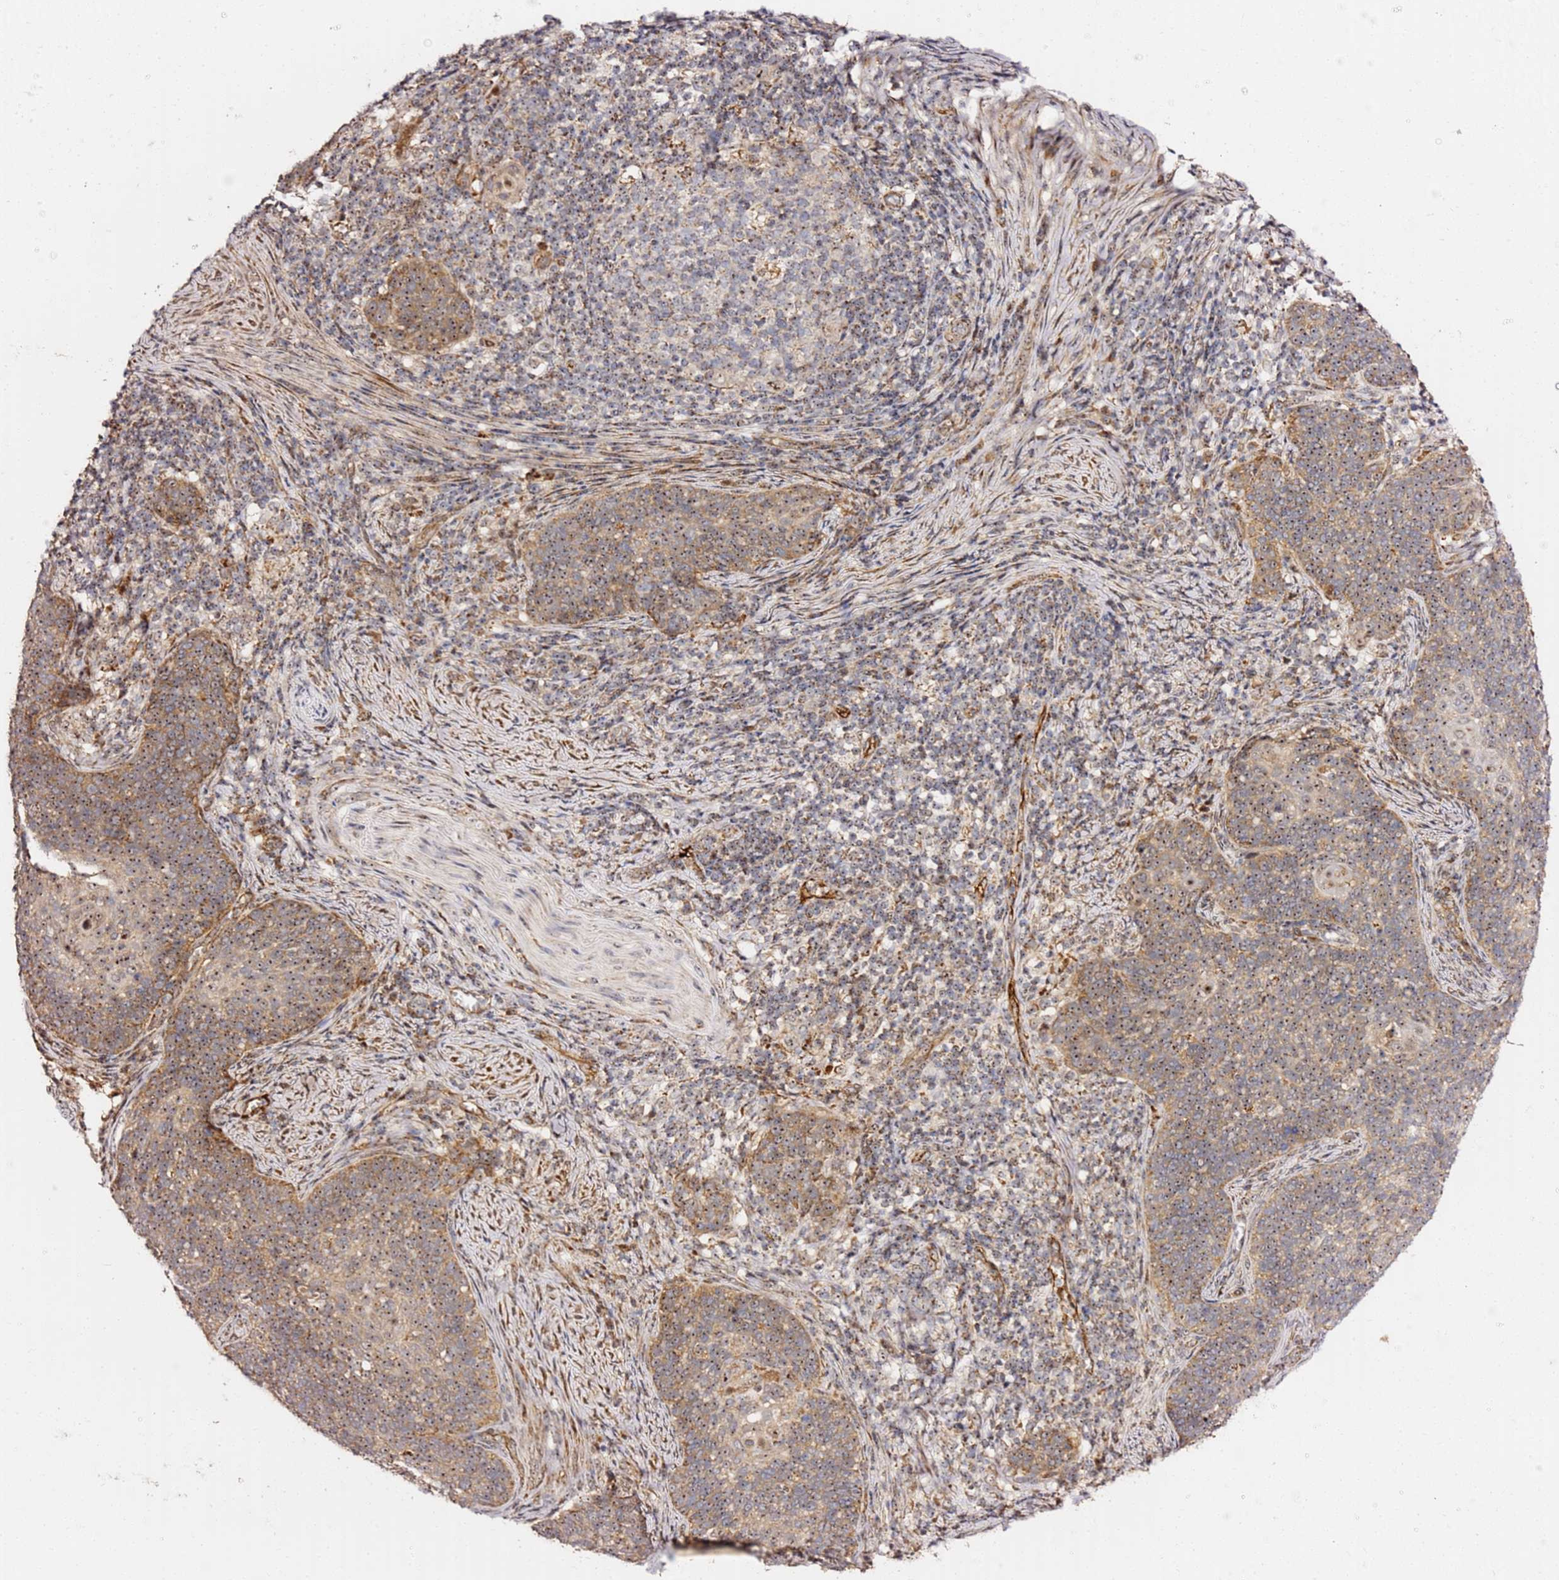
{"staining": {"intensity": "moderate", "quantity": ">75%", "location": "cytoplasmic/membranous,nuclear"}, "tissue": "cervical cancer", "cell_type": "Tumor cells", "image_type": "cancer", "snomed": [{"axis": "morphology", "description": "Normal tissue, NOS"}, {"axis": "morphology", "description": "Squamous cell carcinoma, NOS"}, {"axis": "topography", "description": "Cervix"}], "caption": "A high-resolution micrograph shows immunohistochemistry (IHC) staining of squamous cell carcinoma (cervical), which shows moderate cytoplasmic/membranous and nuclear positivity in about >75% of tumor cells.", "gene": "KIF25", "patient": {"sex": "female", "age": 39}}